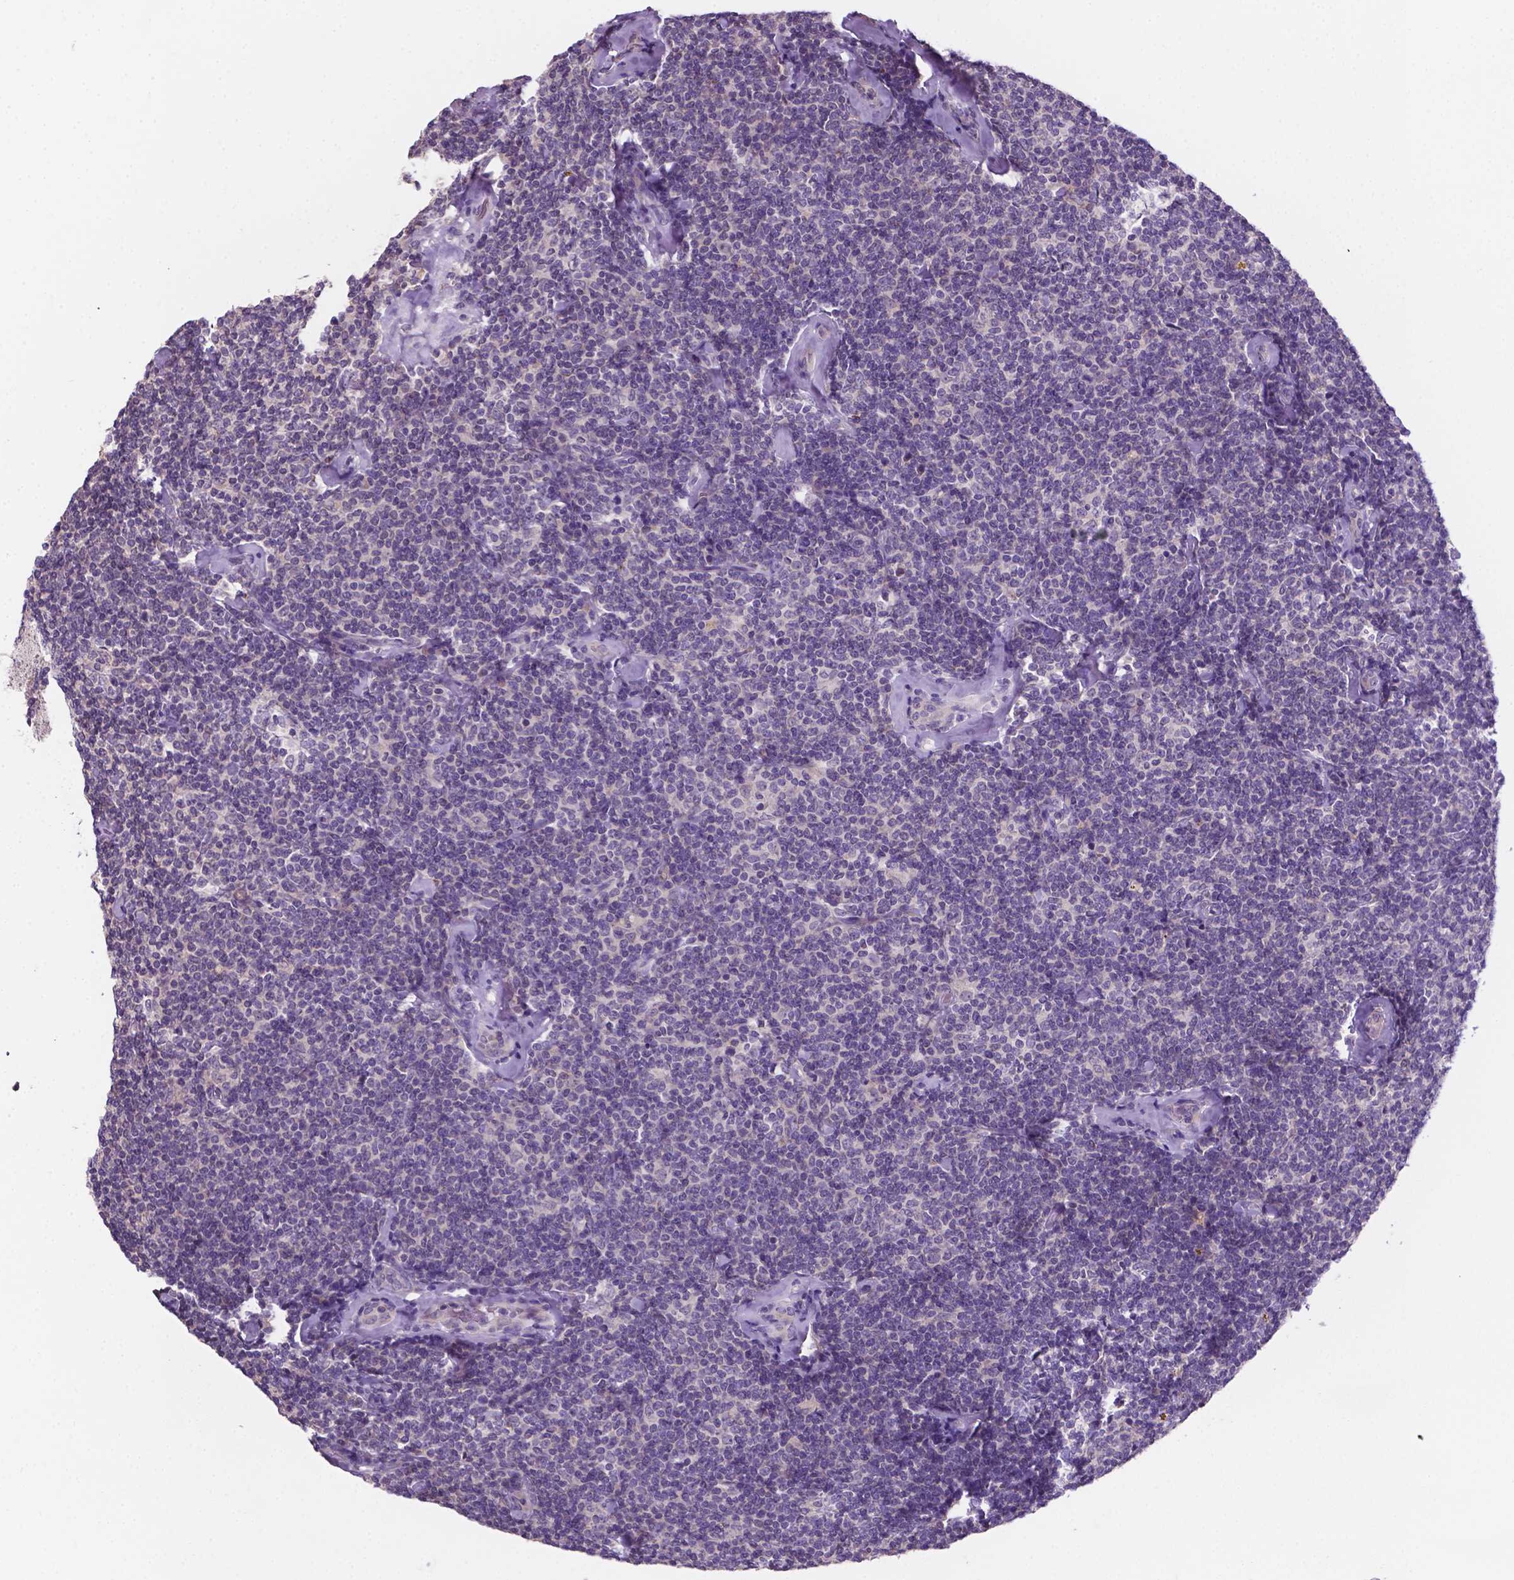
{"staining": {"intensity": "negative", "quantity": "none", "location": "none"}, "tissue": "lymphoma", "cell_type": "Tumor cells", "image_type": "cancer", "snomed": [{"axis": "morphology", "description": "Malignant lymphoma, non-Hodgkin's type, Low grade"}, {"axis": "topography", "description": "Lymph node"}], "caption": "Immunohistochemistry (IHC) image of human low-grade malignant lymphoma, non-Hodgkin's type stained for a protein (brown), which reveals no staining in tumor cells. (Immunohistochemistry, brightfield microscopy, high magnification).", "gene": "MKRN2OS", "patient": {"sex": "female", "age": 56}}